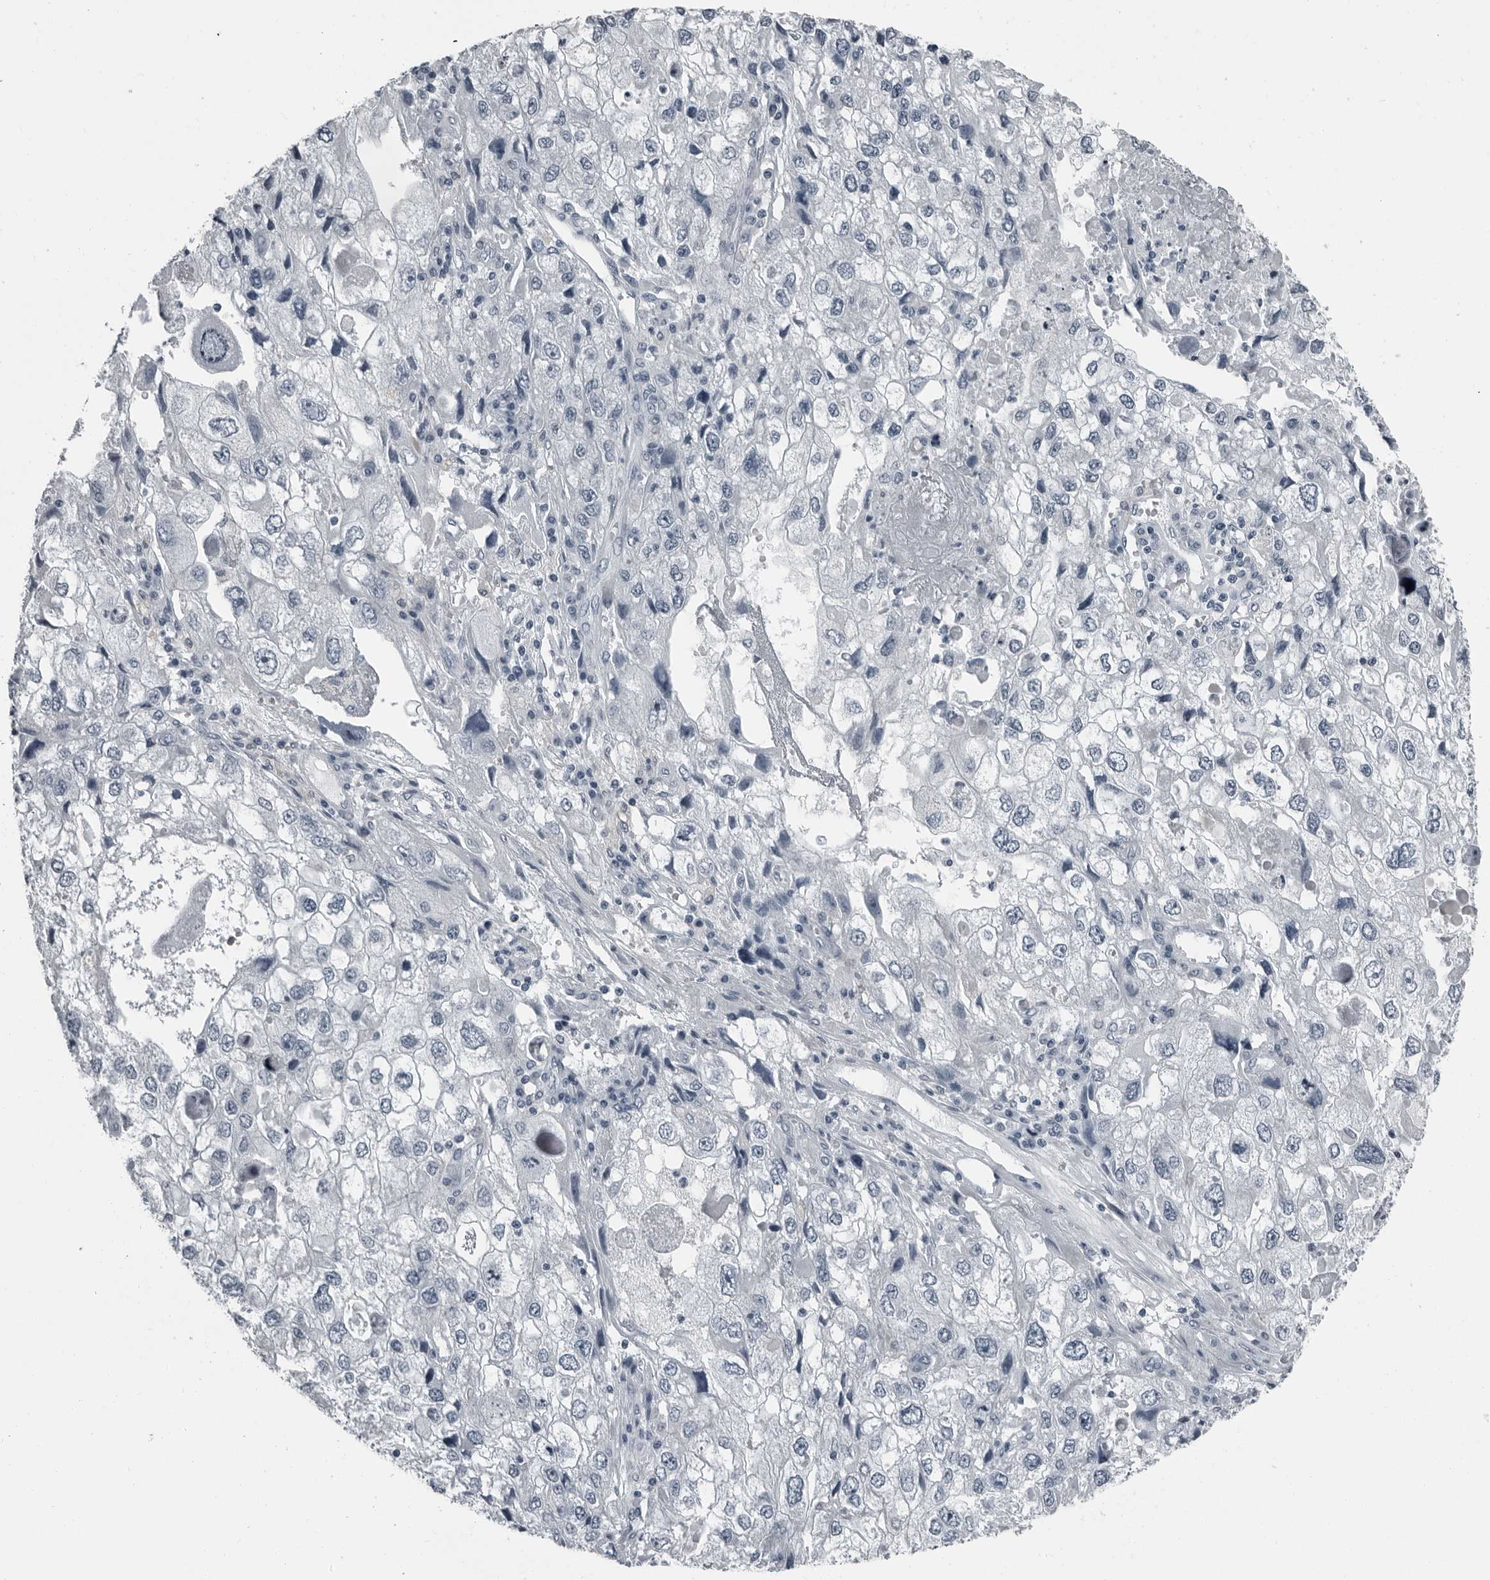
{"staining": {"intensity": "negative", "quantity": "none", "location": "none"}, "tissue": "endometrial cancer", "cell_type": "Tumor cells", "image_type": "cancer", "snomed": [{"axis": "morphology", "description": "Adenocarcinoma, NOS"}, {"axis": "topography", "description": "Endometrium"}], "caption": "An immunohistochemistry (IHC) image of endometrial adenocarcinoma is shown. There is no staining in tumor cells of endometrial adenocarcinoma.", "gene": "PDCD11", "patient": {"sex": "female", "age": 49}}